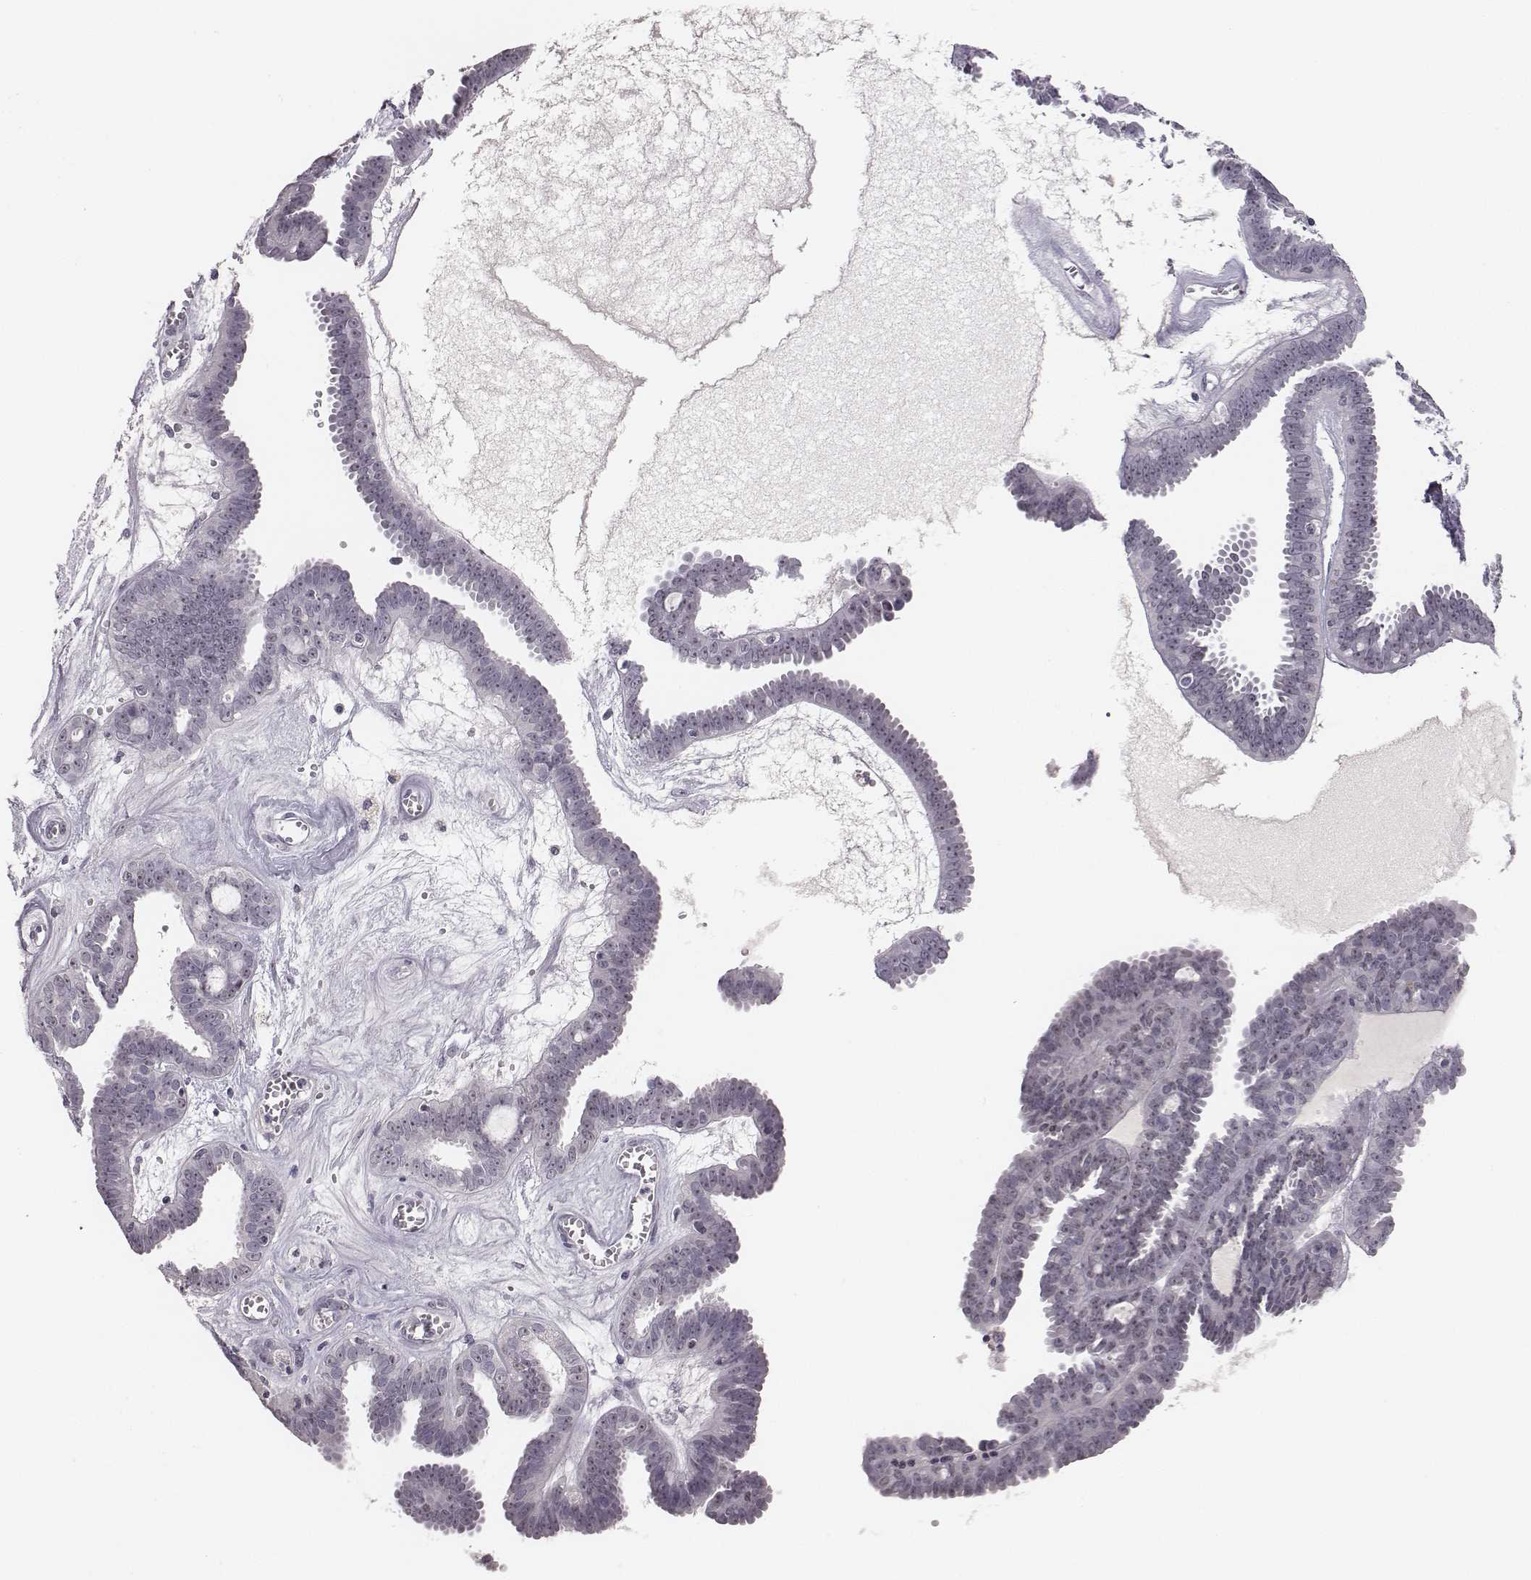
{"staining": {"intensity": "negative", "quantity": "none", "location": "none"}, "tissue": "ovarian cancer", "cell_type": "Tumor cells", "image_type": "cancer", "snomed": [{"axis": "morphology", "description": "Cystadenocarcinoma, serous, NOS"}, {"axis": "topography", "description": "Ovary"}], "caption": "Immunohistochemical staining of serous cystadenocarcinoma (ovarian) reveals no significant positivity in tumor cells.", "gene": "NIFK", "patient": {"sex": "female", "age": 71}}